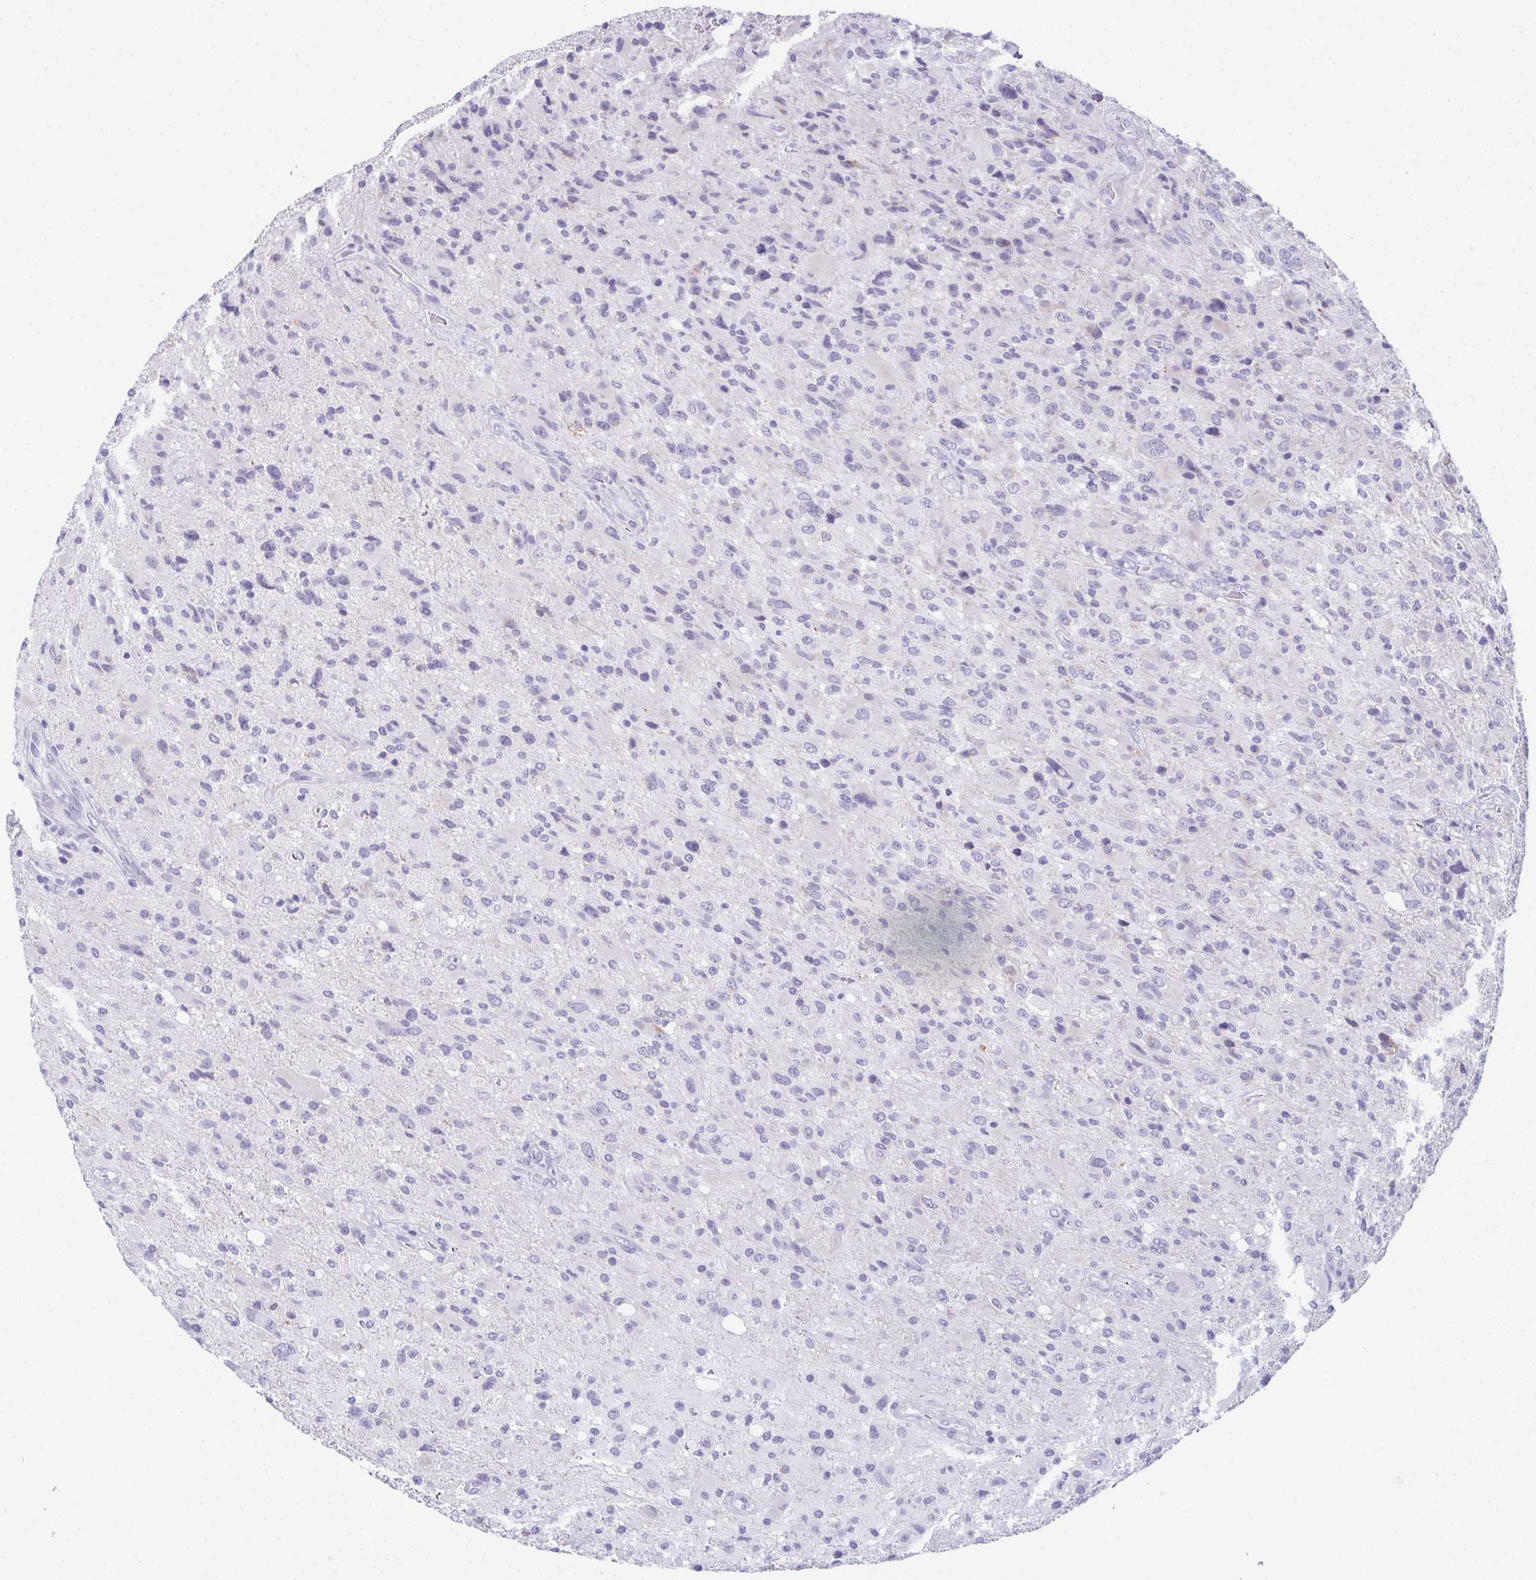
{"staining": {"intensity": "negative", "quantity": "none", "location": "none"}, "tissue": "glioma", "cell_type": "Tumor cells", "image_type": "cancer", "snomed": [{"axis": "morphology", "description": "Glioma, malignant, High grade"}, {"axis": "topography", "description": "Brain"}], "caption": "The photomicrograph shows no staining of tumor cells in glioma.", "gene": "TEX19", "patient": {"sex": "male", "age": 53}}